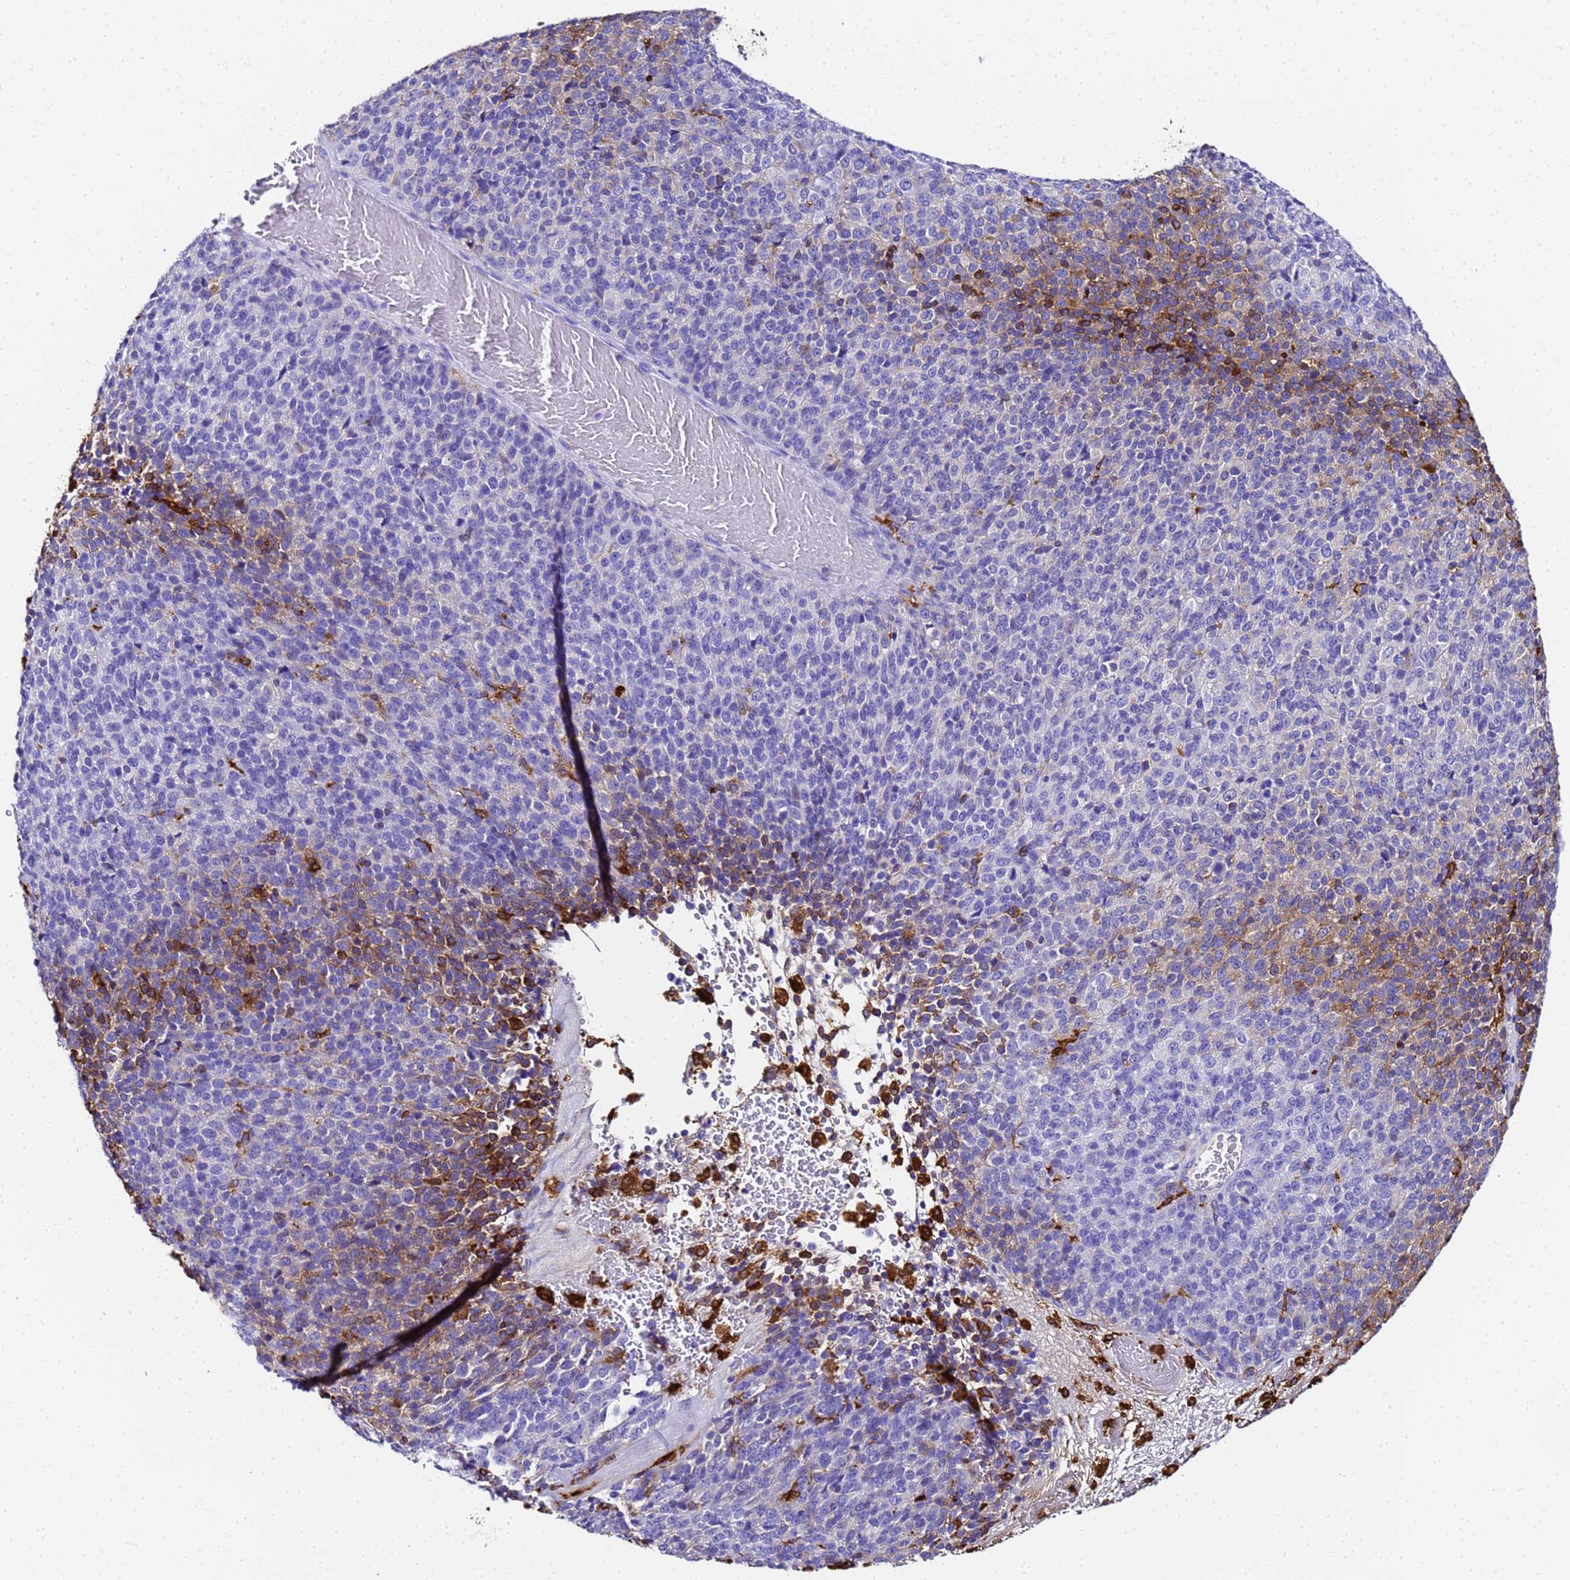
{"staining": {"intensity": "moderate", "quantity": "<25%", "location": "cytoplasmic/membranous"}, "tissue": "melanoma", "cell_type": "Tumor cells", "image_type": "cancer", "snomed": [{"axis": "morphology", "description": "Malignant melanoma, Metastatic site"}, {"axis": "topography", "description": "Brain"}], "caption": "Melanoma stained with a brown dye reveals moderate cytoplasmic/membranous positive positivity in about <25% of tumor cells.", "gene": "FTL", "patient": {"sex": "female", "age": 56}}